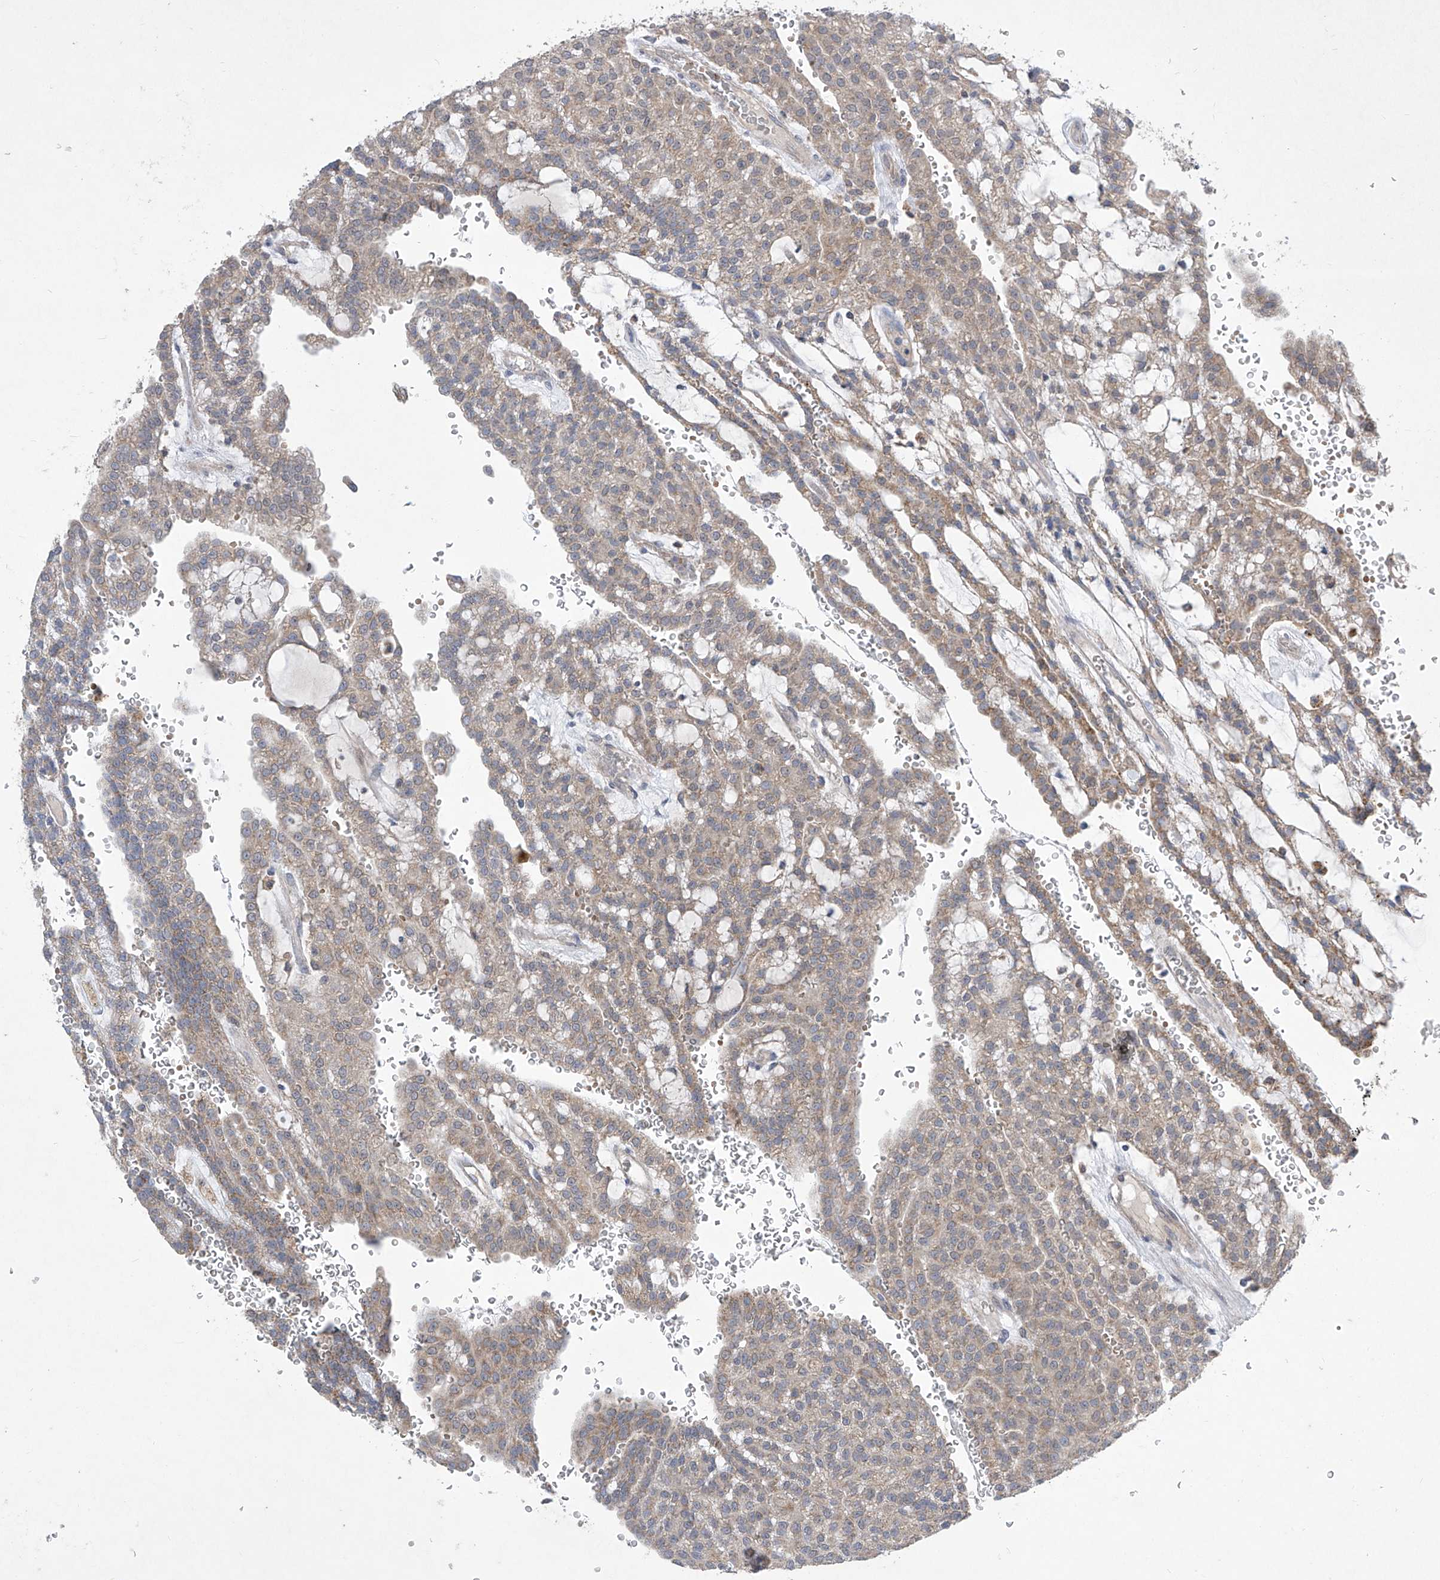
{"staining": {"intensity": "weak", "quantity": "25%-75%", "location": "cytoplasmic/membranous"}, "tissue": "renal cancer", "cell_type": "Tumor cells", "image_type": "cancer", "snomed": [{"axis": "morphology", "description": "Adenocarcinoma, NOS"}, {"axis": "topography", "description": "Kidney"}], "caption": "This photomicrograph exhibits immunohistochemistry staining of renal cancer (adenocarcinoma), with low weak cytoplasmic/membranous staining in about 25%-75% of tumor cells.", "gene": "COQ3", "patient": {"sex": "male", "age": 63}}